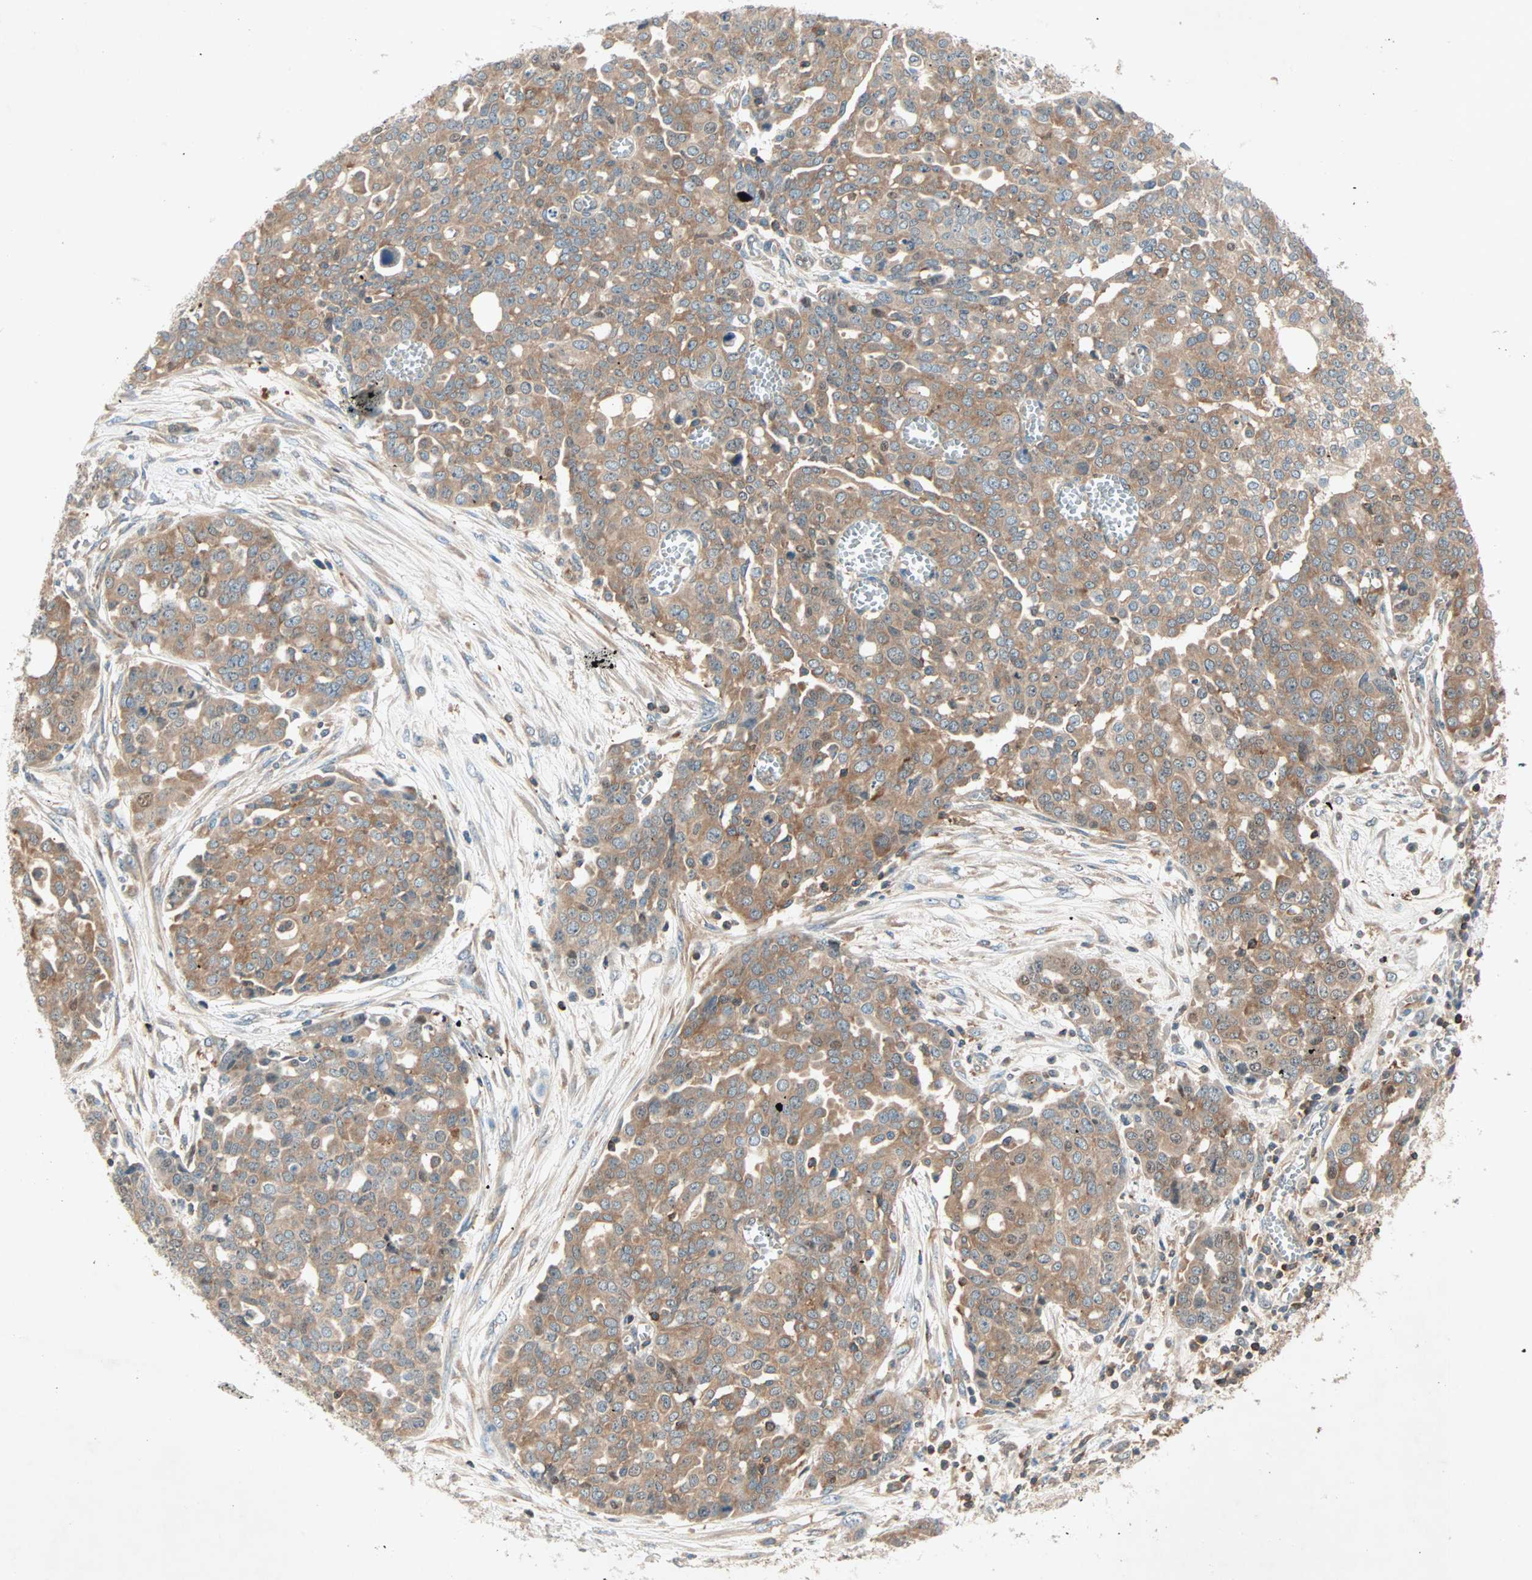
{"staining": {"intensity": "moderate", "quantity": ">75%", "location": "cytoplasmic/membranous"}, "tissue": "ovarian cancer", "cell_type": "Tumor cells", "image_type": "cancer", "snomed": [{"axis": "morphology", "description": "Cystadenocarcinoma, serous, NOS"}, {"axis": "topography", "description": "Soft tissue"}, {"axis": "topography", "description": "Ovary"}], "caption": "Immunohistochemistry (IHC) (DAB (3,3'-diaminobenzidine)) staining of human ovarian cancer demonstrates moderate cytoplasmic/membranous protein expression in approximately >75% of tumor cells. (Stains: DAB (3,3'-diaminobenzidine) in brown, nuclei in blue, Microscopy: brightfield microscopy at high magnification).", "gene": "TEC", "patient": {"sex": "female", "age": 57}}